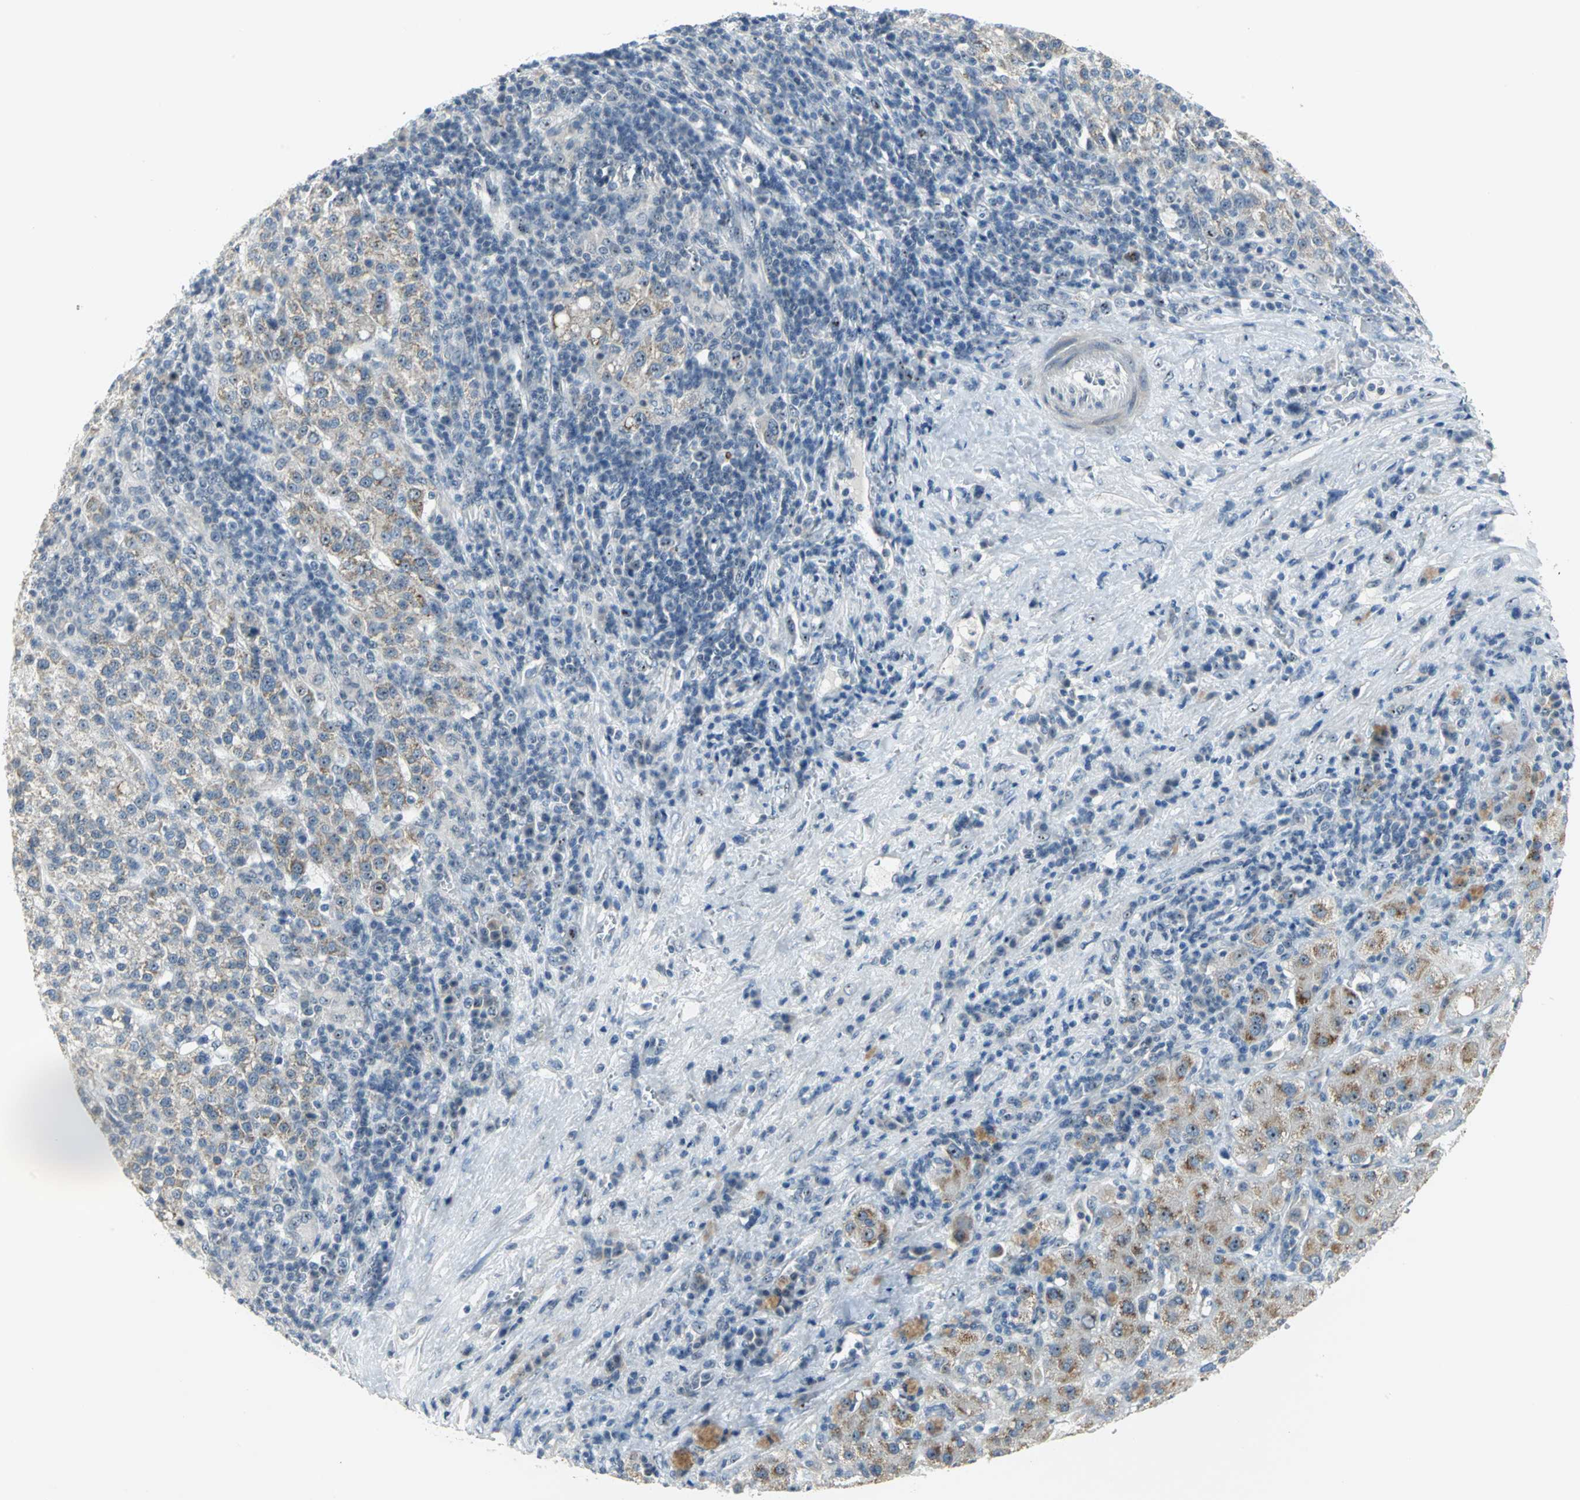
{"staining": {"intensity": "moderate", "quantity": ">75%", "location": "nuclear"}, "tissue": "liver cancer", "cell_type": "Tumor cells", "image_type": "cancer", "snomed": [{"axis": "morphology", "description": "Carcinoma, Hepatocellular, NOS"}, {"axis": "topography", "description": "Liver"}], "caption": "Moderate nuclear positivity is identified in about >75% of tumor cells in liver cancer (hepatocellular carcinoma). (Brightfield microscopy of DAB IHC at high magnification).", "gene": "MYBBP1A", "patient": {"sex": "female", "age": 58}}